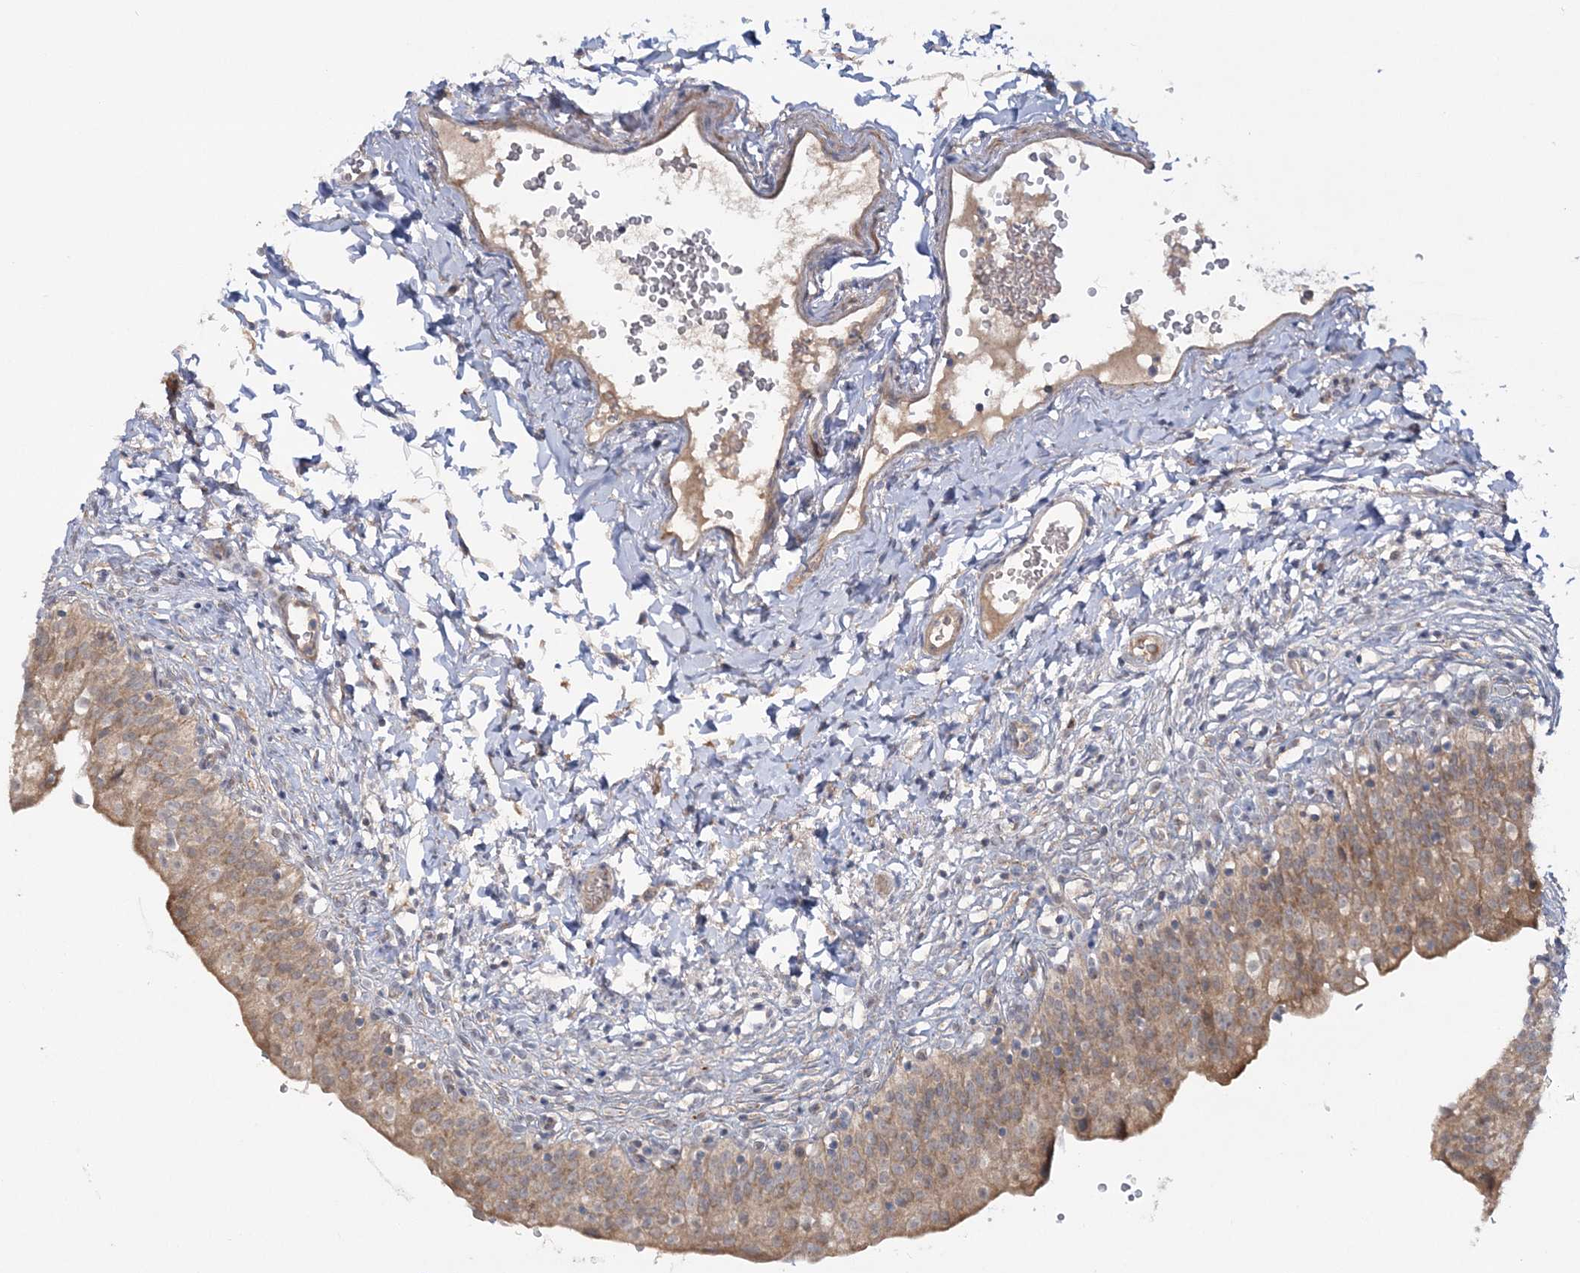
{"staining": {"intensity": "moderate", "quantity": ">75%", "location": "cytoplasmic/membranous"}, "tissue": "urinary bladder", "cell_type": "Urothelial cells", "image_type": "normal", "snomed": [{"axis": "morphology", "description": "Normal tissue, NOS"}, {"axis": "topography", "description": "Urinary bladder"}], "caption": "Immunohistochemistry (IHC) (DAB (3,3'-diaminobenzidine)) staining of normal human urinary bladder exhibits moderate cytoplasmic/membranous protein staining in approximately >75% of urothelial cells. The staining was performed using DAB (3,3'-diaminobenzidine), with brown indicating positive protein expression. Nuclei are stained blue with hematoxylin.", "gene": "MOCS2", "patient": {"sex": "male", "age": 55}}